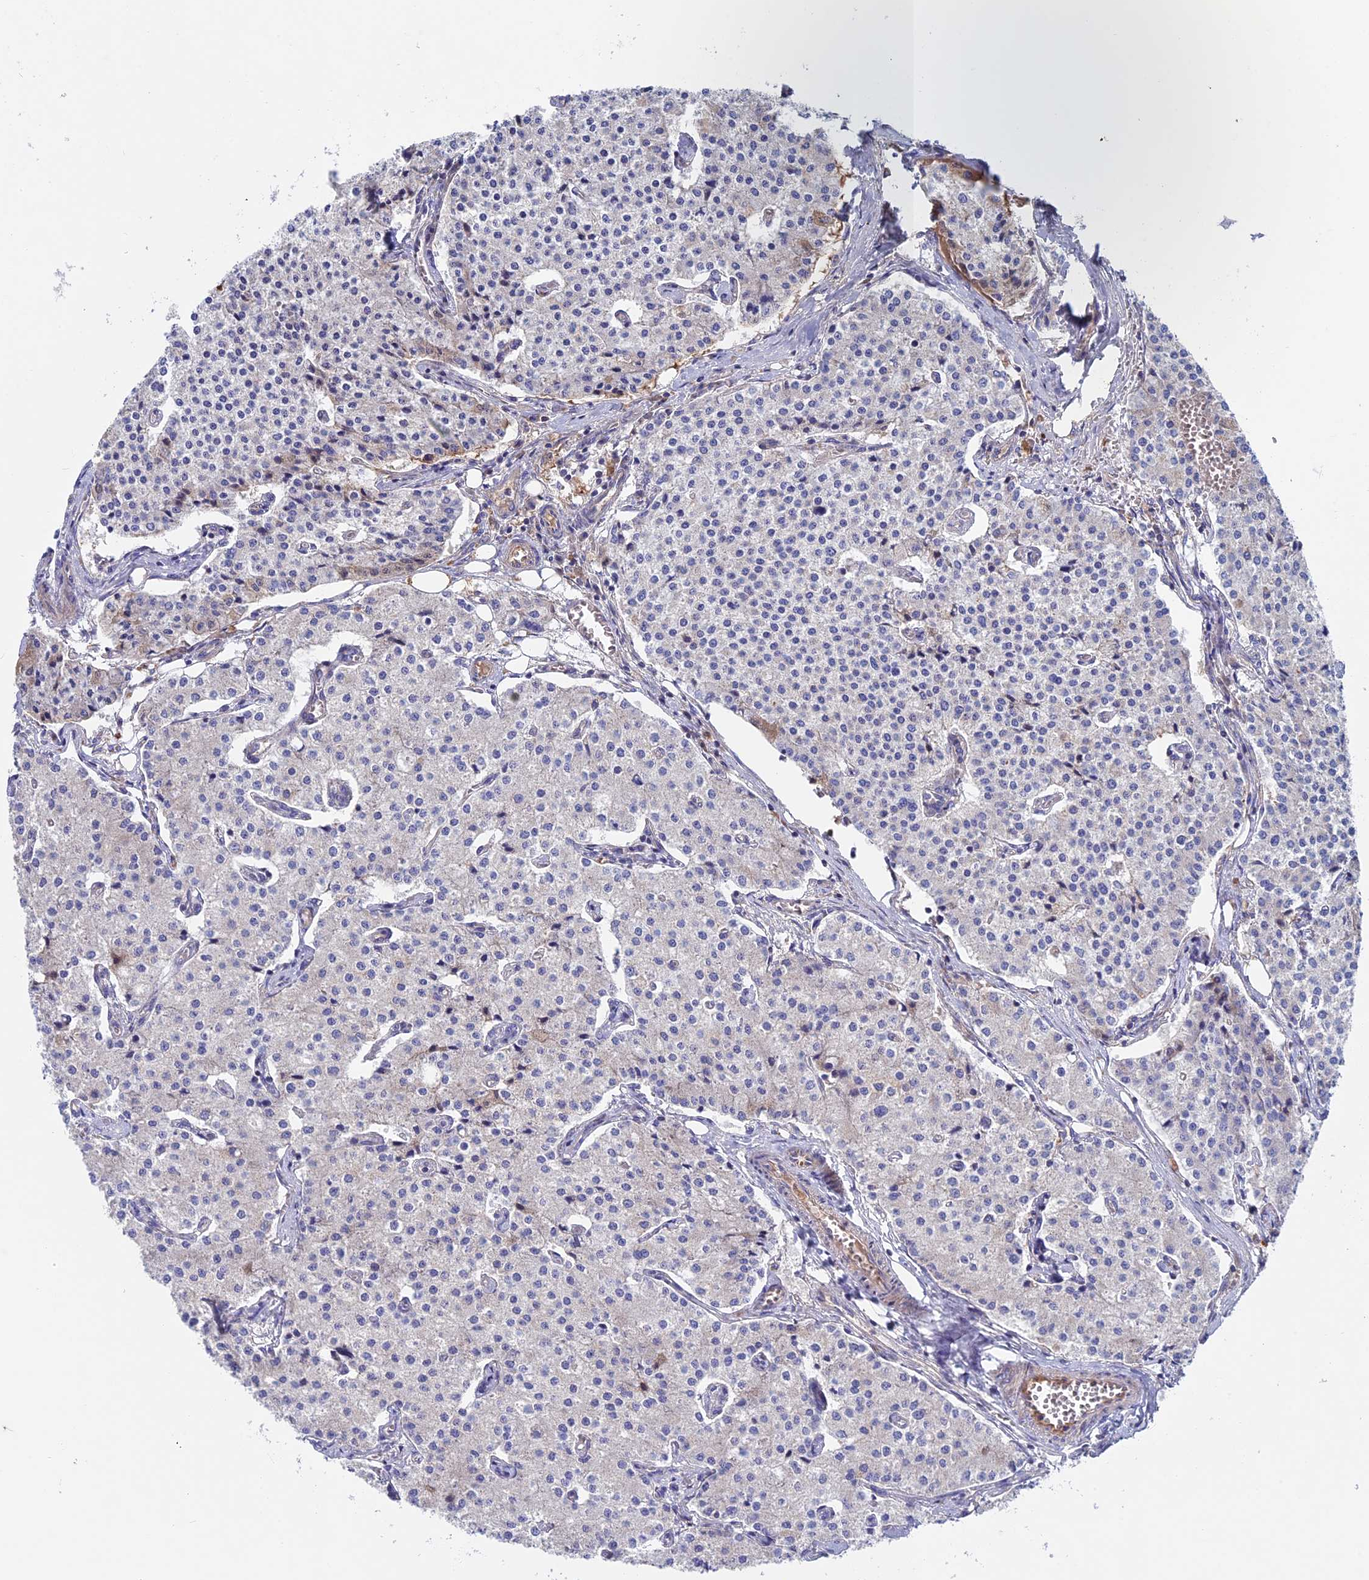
{"staining": {"intensity": "negative", "quantity": "none", "location": "none"}, "tissue": "carcinoid", "cell_type": "Tumor cells", "image_type": "cancer", "snomed": [{"axis": "morphology", "description": "Carcinoid, malignant, NOS"}, {"axis": "topography", "description": "Colon"}], "caption": "Malignant carcinoid was stained to show a protein in brown. There is no significant staining in tumor cells.", "gene": "SLC15A5", "patient": {"sex": "female", "age": 52}}